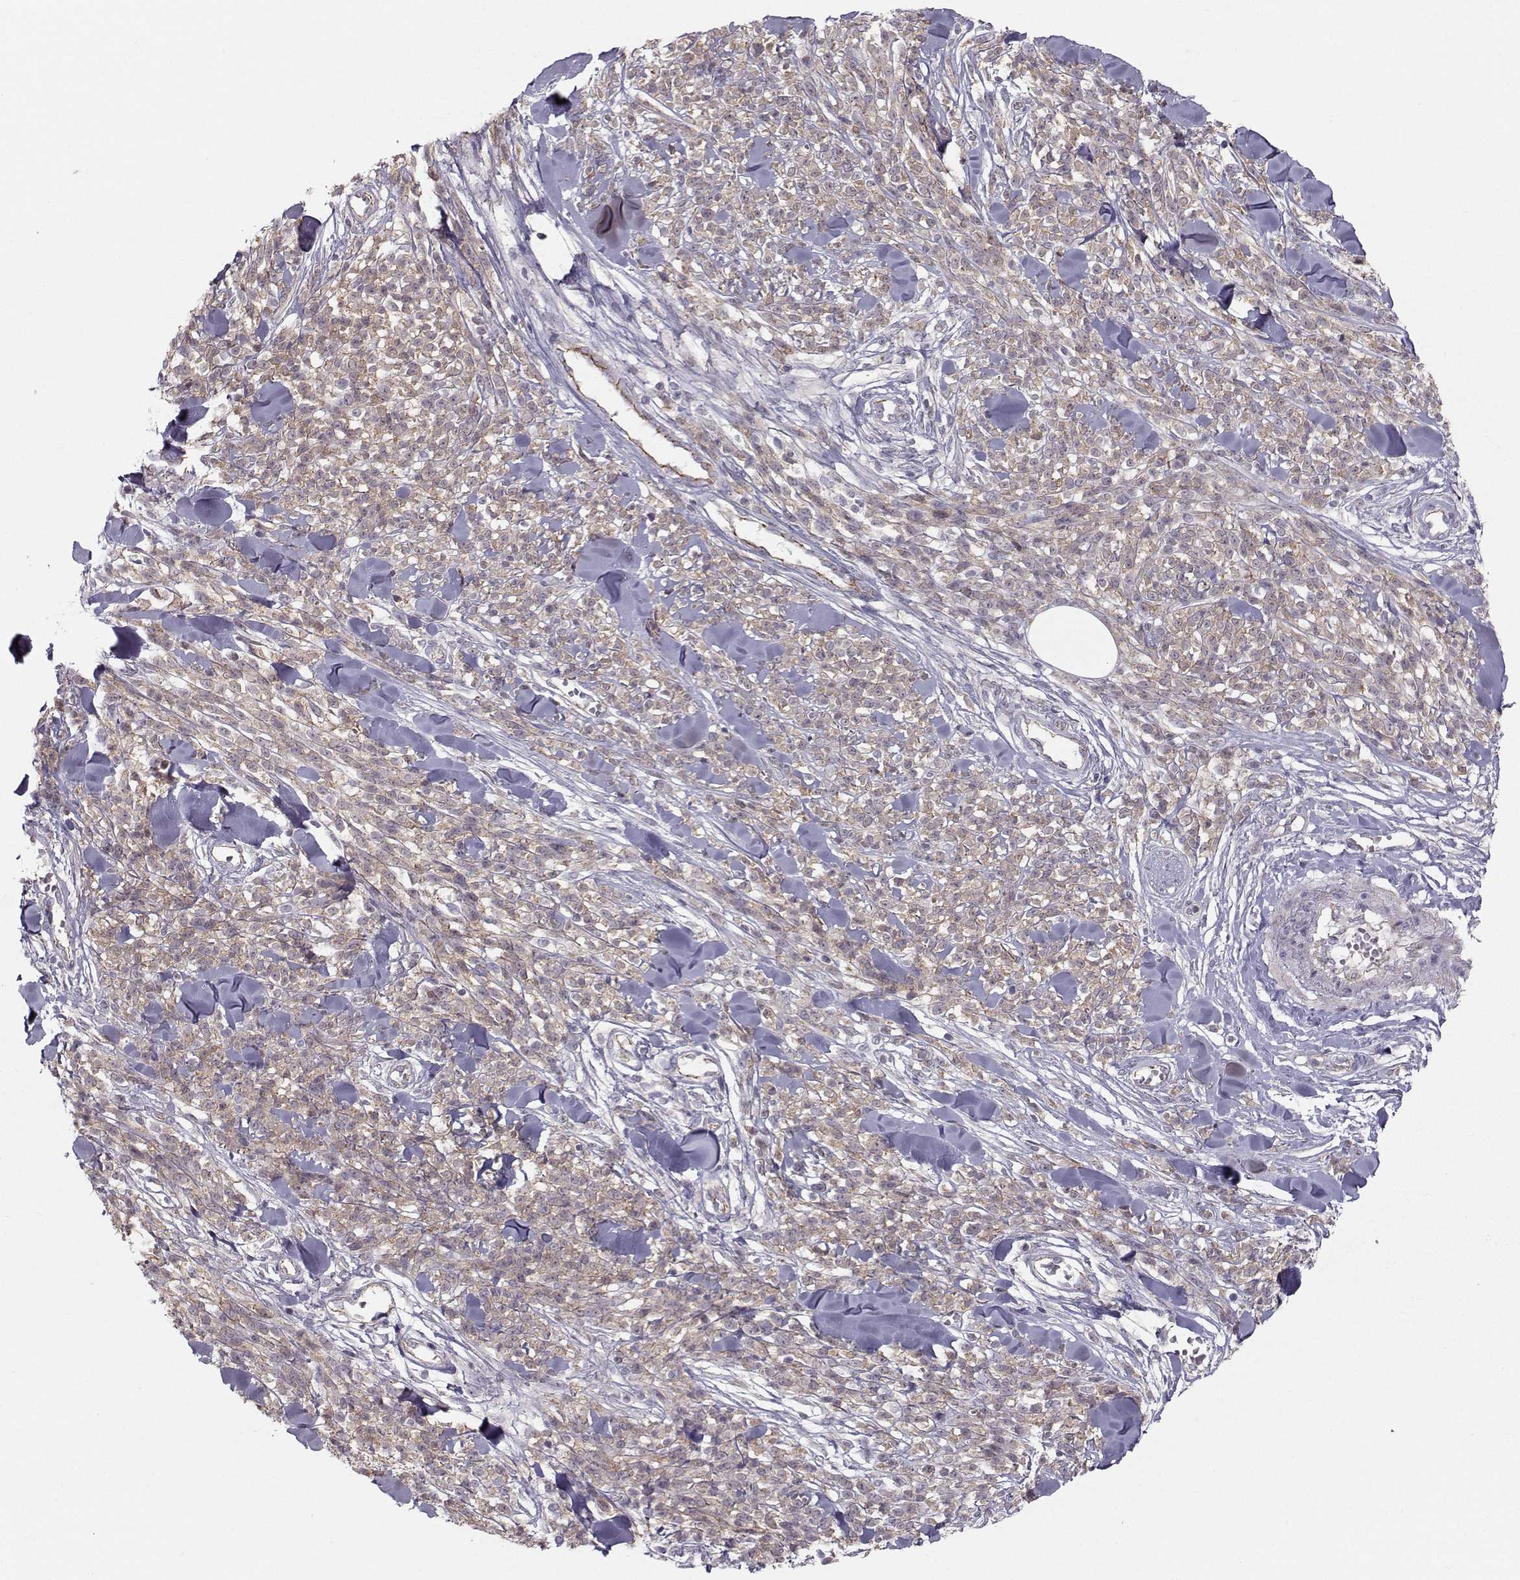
{"staining": {"intensity": "weak", "quantity": ">75%", "location": "cytoplasmic/membranous"}, "tissue": "melanoma", "cell_type": "Tumor cells", "image_type": "cancer", "snomed": [{"axis": "morphology", "description": "Malignant melanoma, NOS"}, {"axis": "topography", "description": "Skin"}, {"axis": "topography", "description": "Skin of trunk"}], "caption": "This image reveals melanoma stained with IHC to label a protein in brown. The cytoplasmic/membranous of tumor cells show weak positivity for the protein. Nuclei are counter-stained blue.", "gene": "MAST1", "patient": {"sex": "male", "age": 74}}